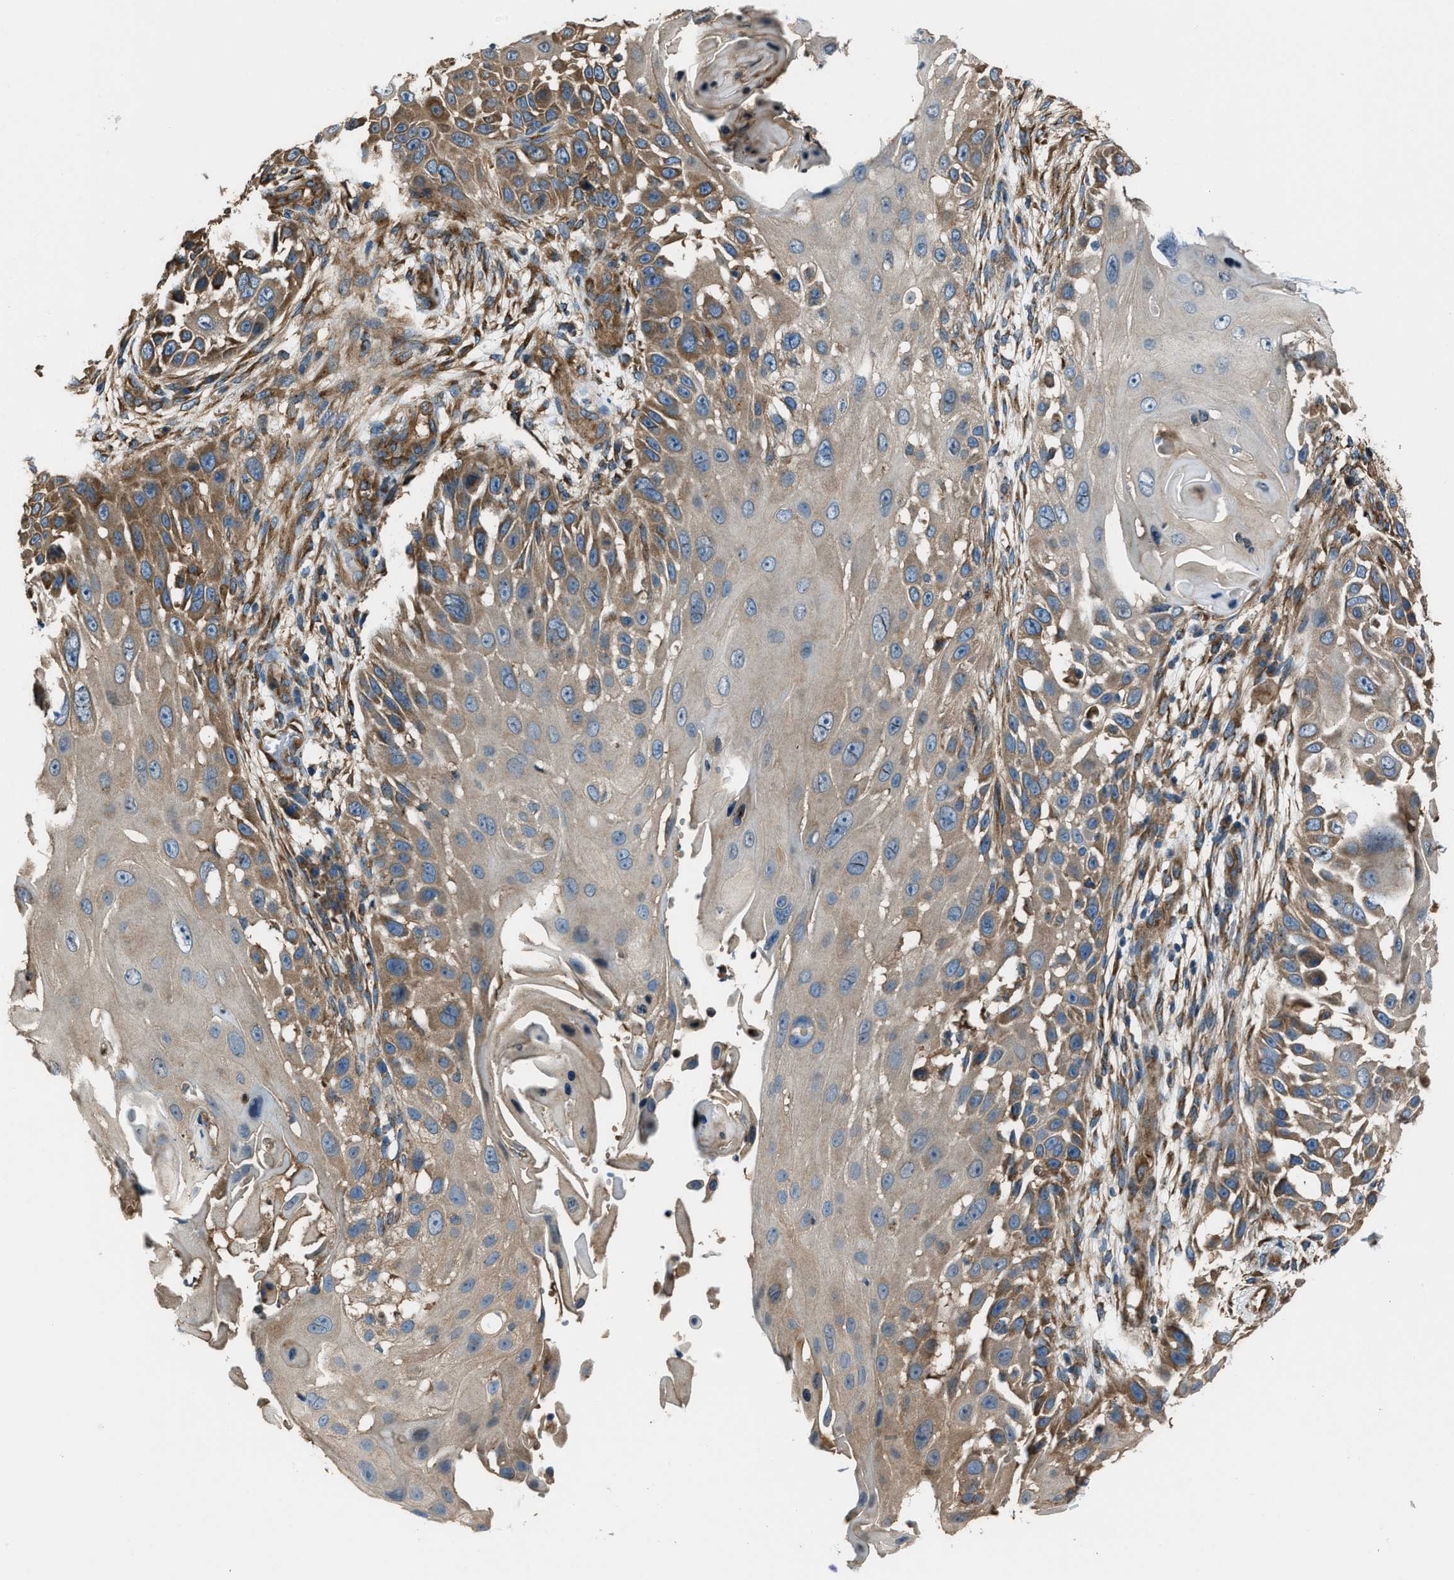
{"staining": {"intensity": "moderate", "quantity": ">75%", "location": "cytoplasmic/membranous"}, "tissue": "skin cancer", "cell_type": "Tumor cells", "image_type": "cancer", "snomed": [{"axis": "morphology", "description": "Squamous cell carcinoma, NOS"}, {"axis": "topography", "description": "Skin"}], "caption": "Immunohistochemical staining of skin cancer (squamous cell carcinoma) demonstrates medium levels of moderate cytoplasmic/membranous expression in approximately >75% of tumor cells.", "gene": "TRPC1", "patient": {"sex": "female", "age": 44}}